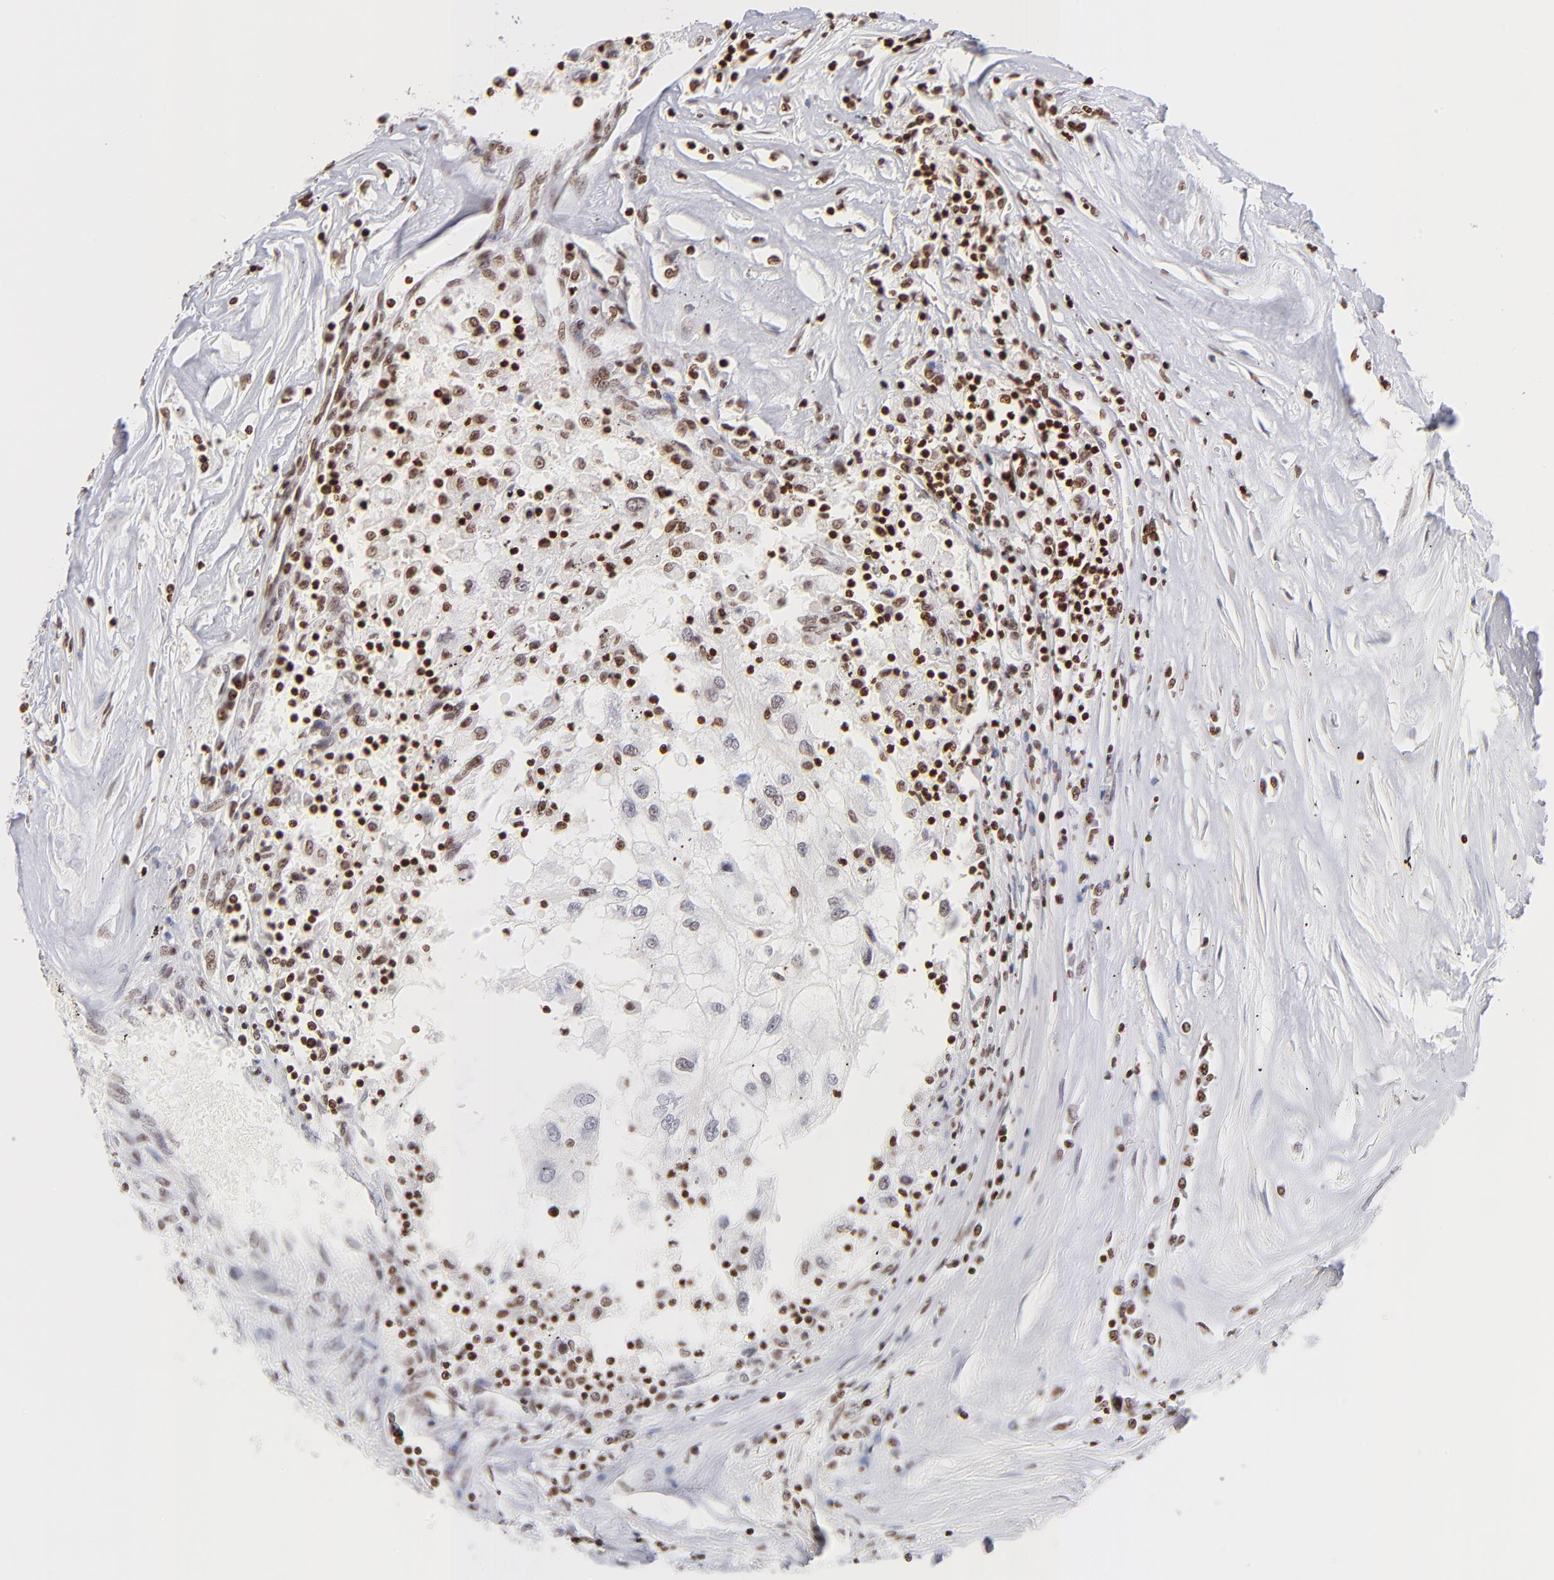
{"staining": {"intensity": "moderate", "quantity": "25%-75%", "location": "nuclear"}, "tissue": "renal cancer", "cell_type": "Tumor cells", "image_type": "cancer", "snomed": [{"axis": "morphology", "description": "Normal tissue, NOS"}, {"axis": "morphology", "description": "Adenocarcinoma, NOS"}, {"axis": "topography", "description": "Kidney"}], "caption": "There is medium levels of moderate nuclear positivity in tumor cells of renal adenocarcinoma, as demonstrated by immunohistochemical staining (brown color).", "gene": "RTL4", "patient": {"sex": "male", "age": 71}}